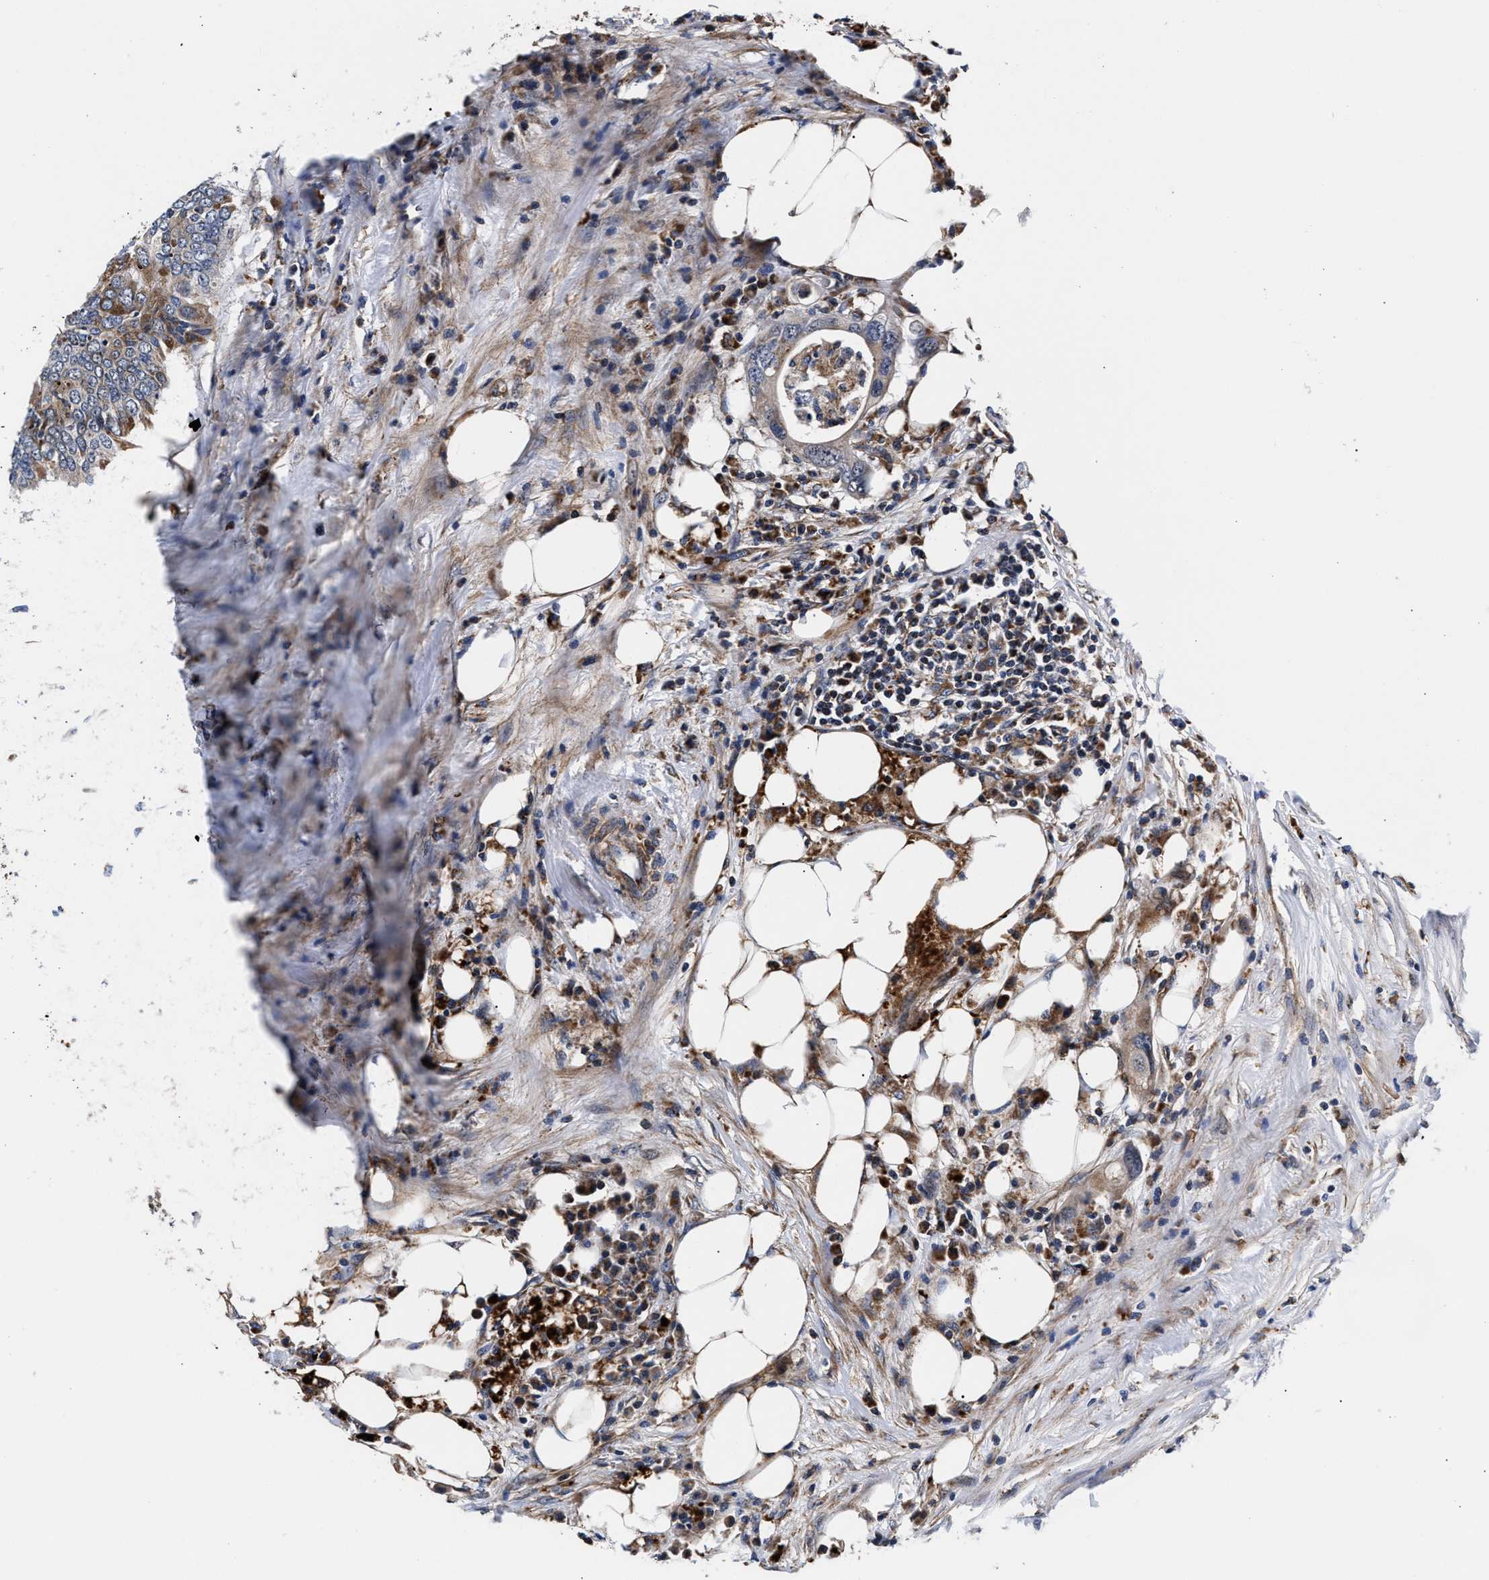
{"staining": {"intensity": "weak", "quantity": "25%-75%", "location": "cytoplasmic/membranous"}, "tissue": "colorectal cancer", "cell_type": "Tumor cells", "image_type": "cancer", "snomed": [{"axis": "morphology", "description": "Adenocarcinoma, NOS"}, {"axis": "topography", "description": "Colon"}], "caption": "Protein staining of colorectal cancer (adenocarcinoma) tissue shows weak cytoplasmic/membranous expression in about 25%-75% of tumor cells. (DAB IHC with brightfield microscopy, high magnification).", "gene": "SGK1", "patient": {"sex": "male", "age": 71}}